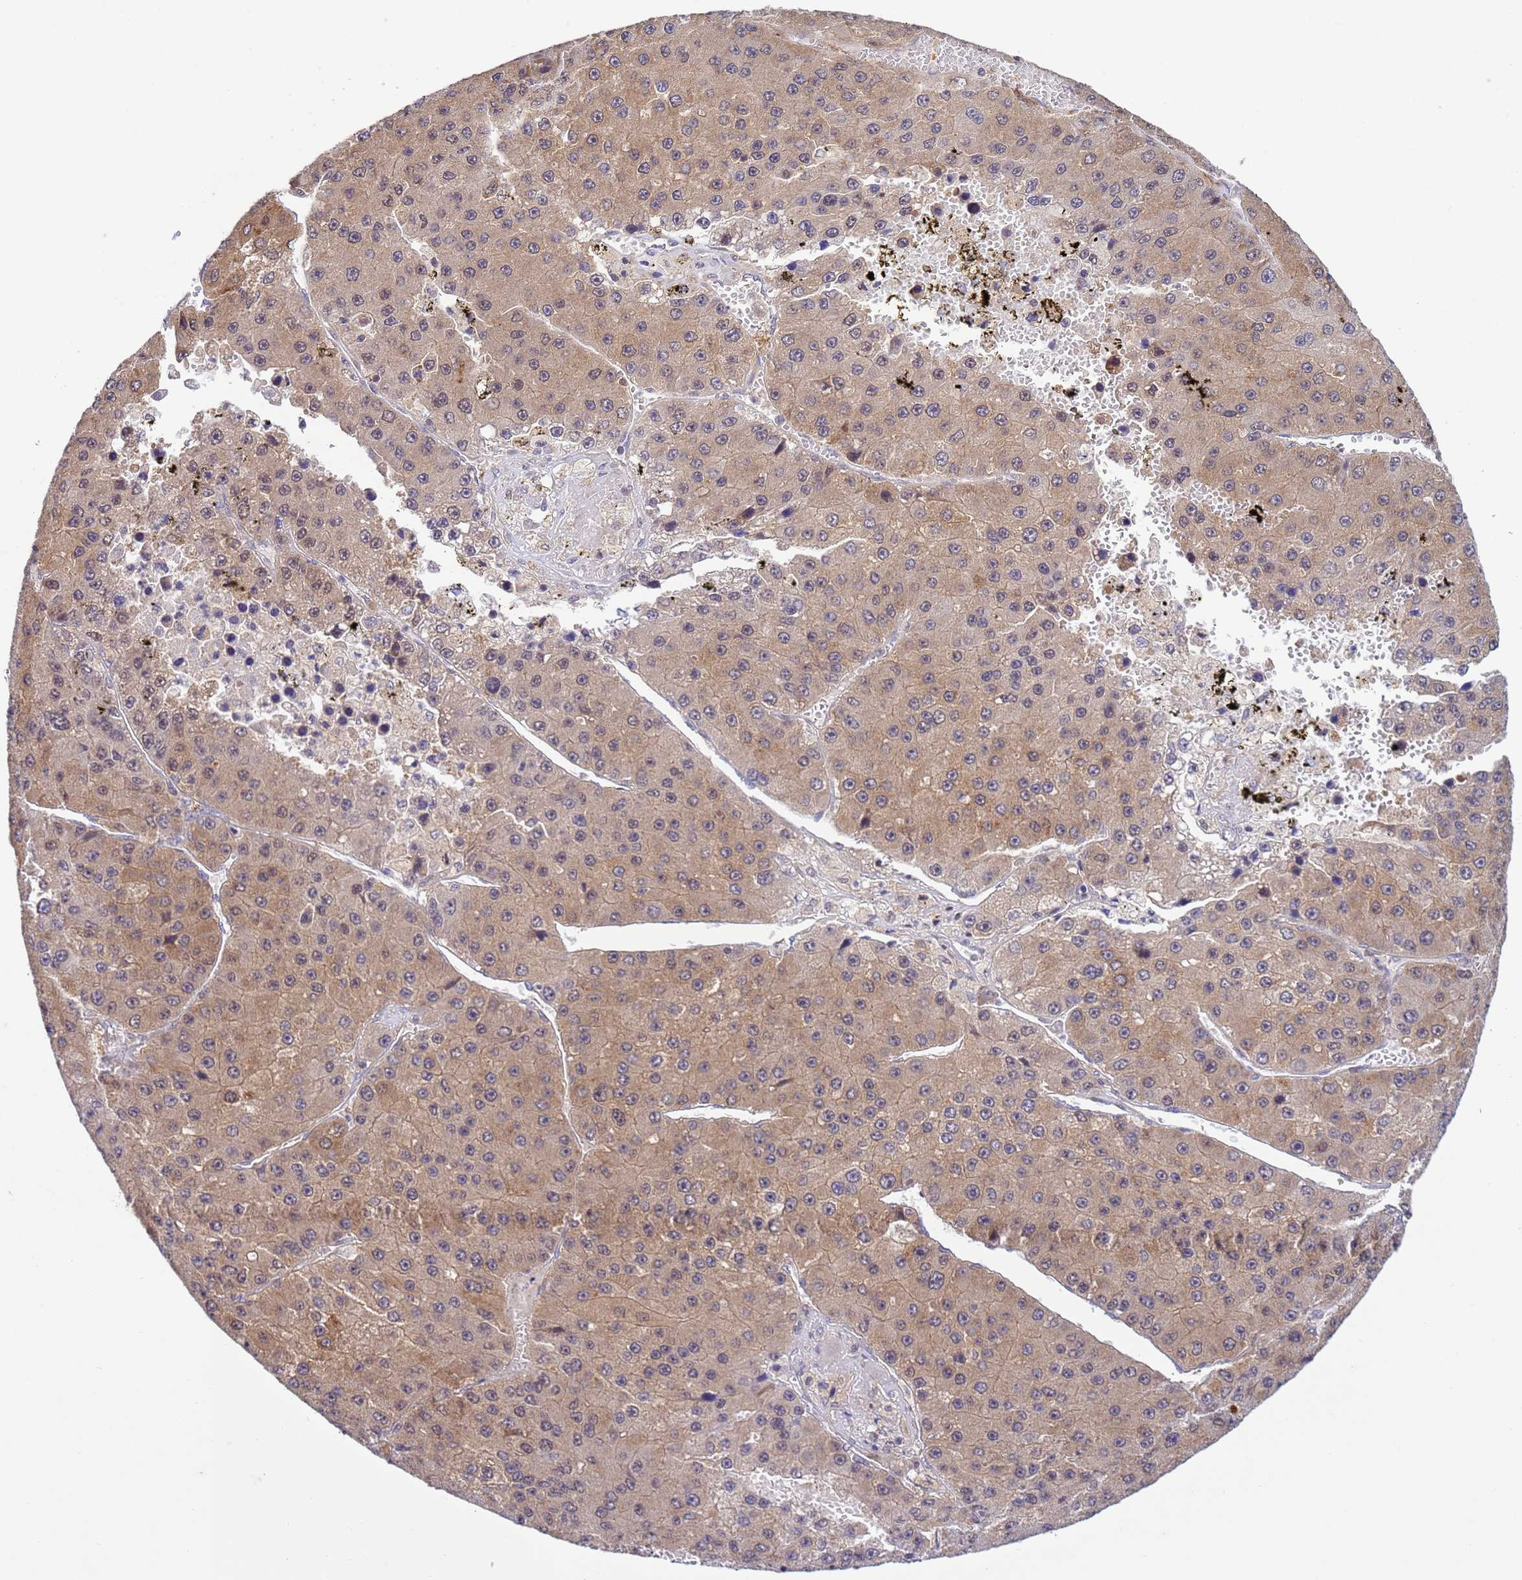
{"staining": {"intensity": "weak", "quantity": "25%-75%", "location": "cytoplasmic/membranous"}, "tissue": "liver cancer", "cell_type": "Tumor cells", "image_type": "cancer", "snomed": [{"axis": "morphology", "description": "Carcinoma, Hepatocellular, NOS"}, {"axis": "topography", "description": "Liver"}], "caption": "Immunohistochemical staining of hepatocellular carcinoma (liver) shows low levels of weak cytoplasmic/membranous staining in approximately 25%-75% of tumor cells.", "gene": "NPEPPS", "patient": {"sex": "female", "age": 73}}